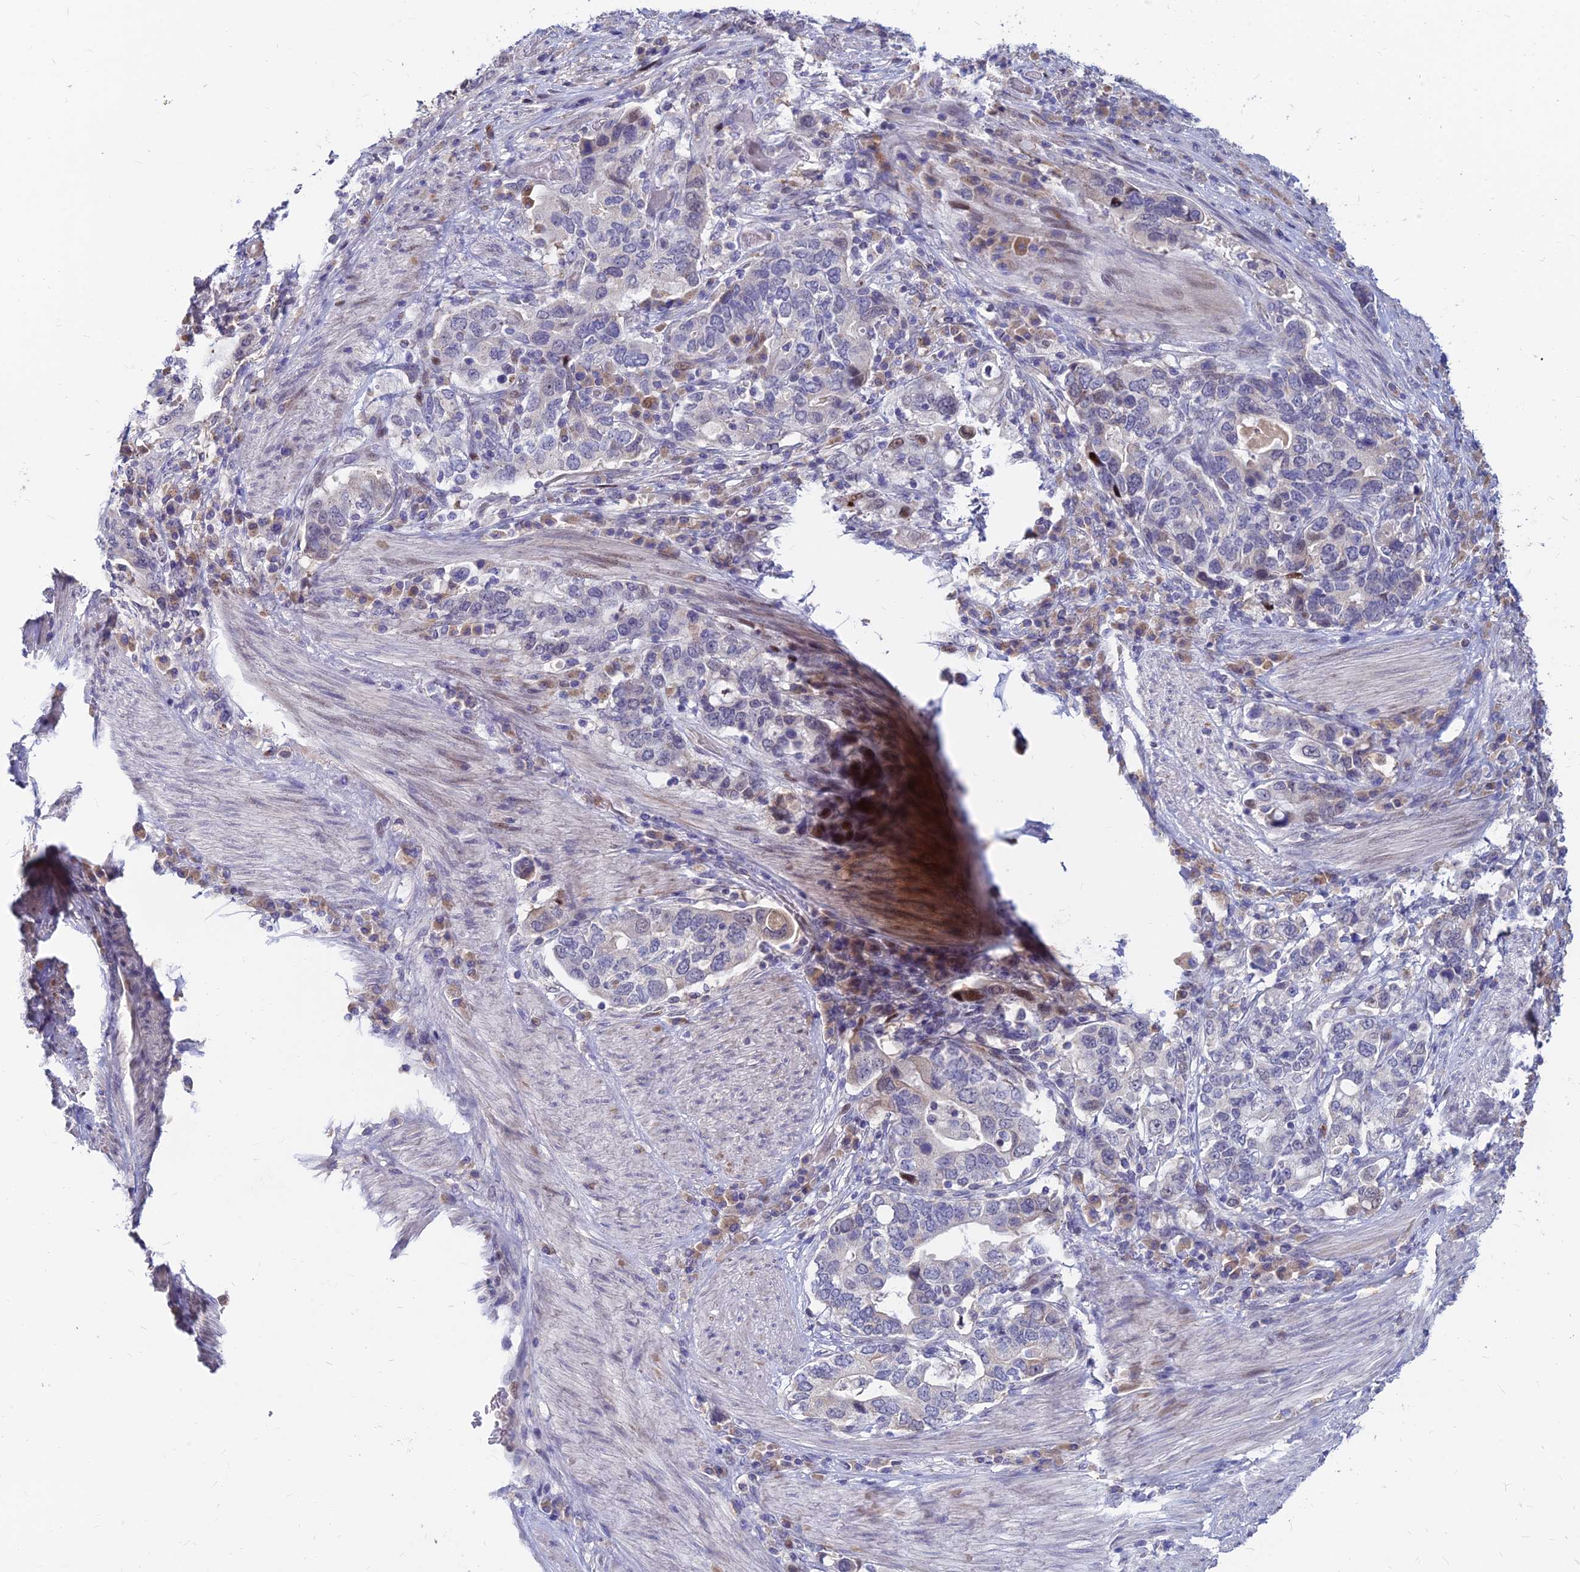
{"staining": {"intensity": "weak", "quantity": "<25%", "location": "cytoplasmic/membranous"}, "tissue": "stomach cancer", "cell_type": "Tumor cells", "image_type": "cancer", "snomed": [{"axis": "morphology", "description": "Adenocarcinoma, NOS"}, {"axis": "topography", "description": "Stomach, upper"}, {"axis": "topography", "description": "Stomach"}], "caption": "DAB immunohistochemical staining of human adenocarcinoma (stomach) displays no significant positivity in tumor cells.", "gene": "GOLGA6D", "patient": {"sex": "male", "age": 62}}